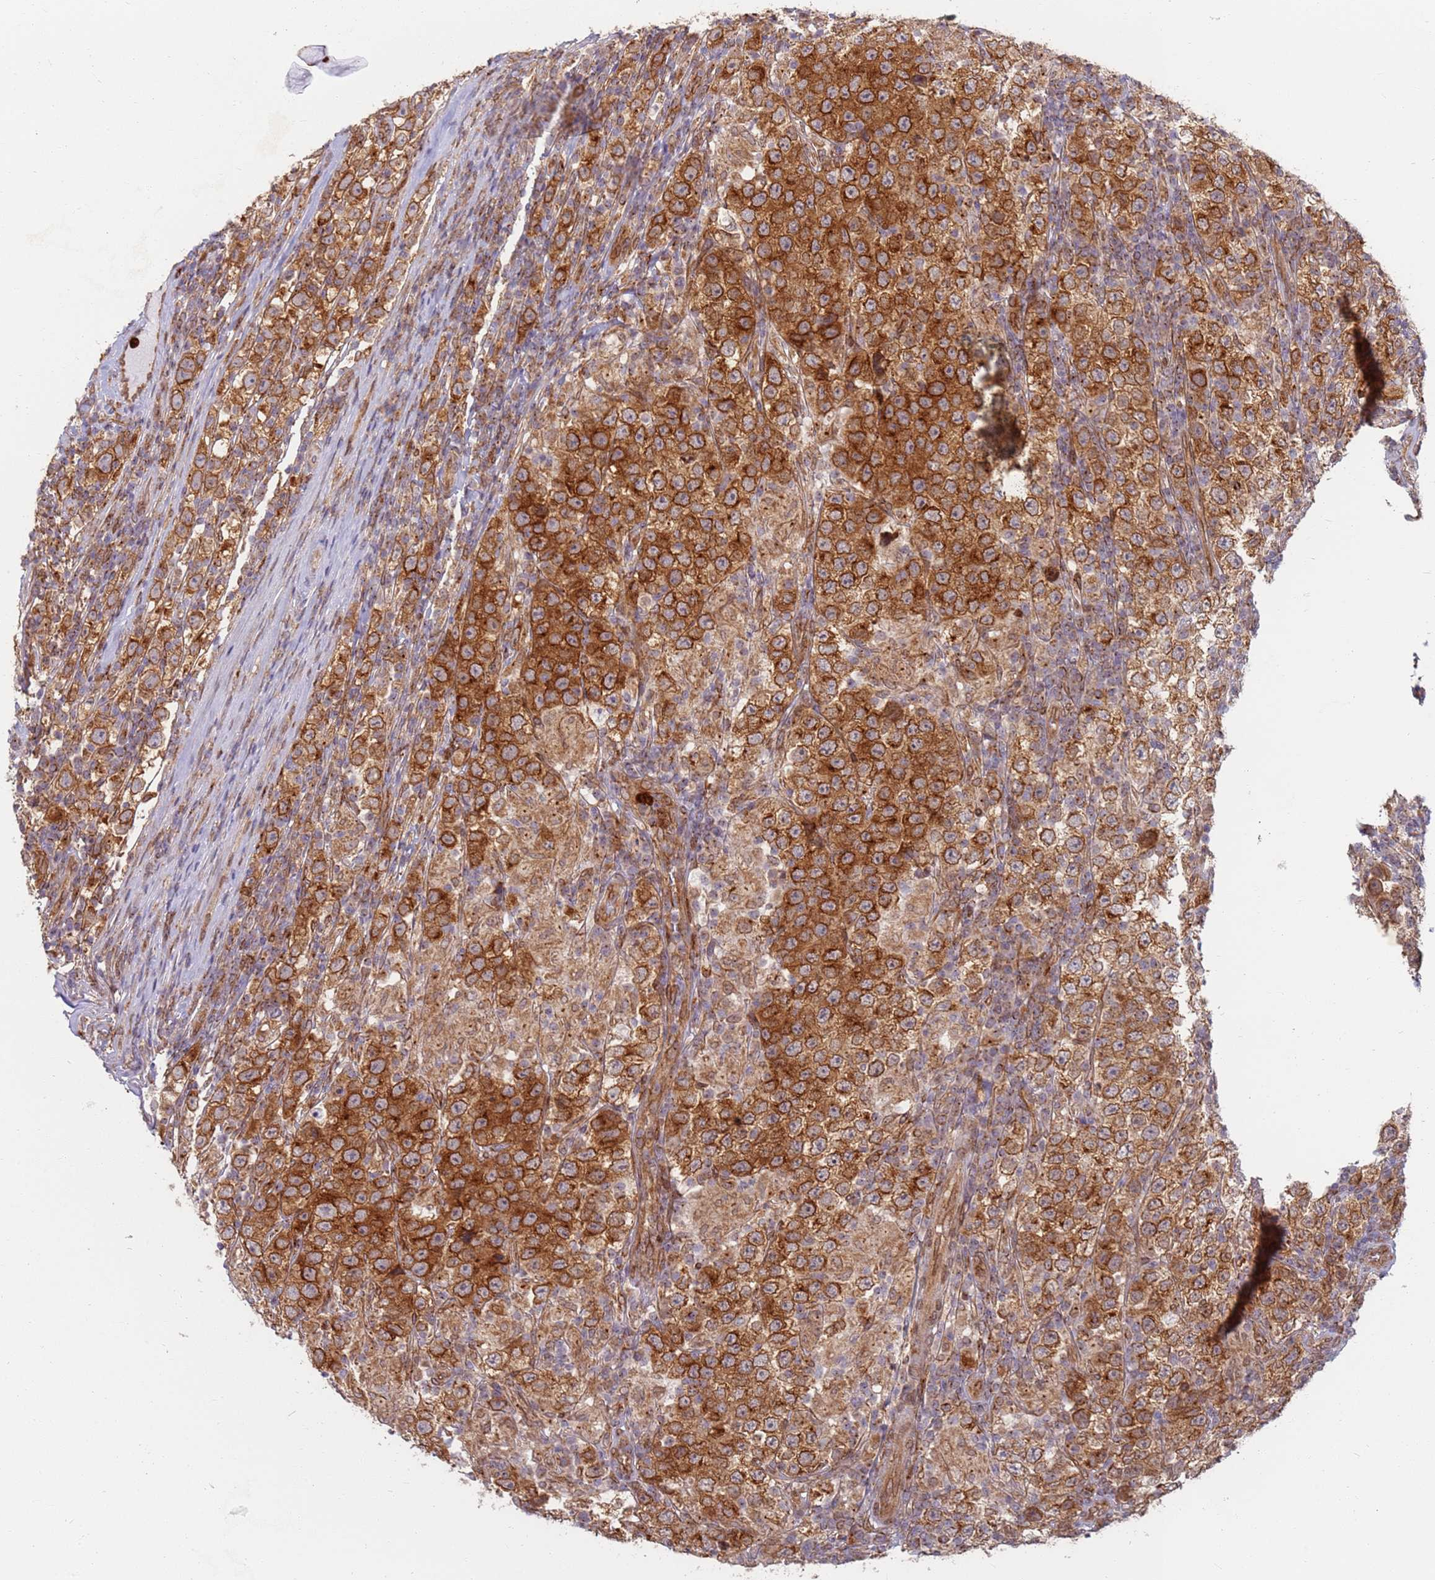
{"staining": {"intensity": "strong", "quantity": ">75%", "location": "cytoplasmic/membranous"}, "tissue": "testis cancer", "cell_type": "Tumor cells", "image_type": "cancer", "snomed": [{"axis": "morphology", "description": "Normal tissue, NOS"}, {"axis": "morphology", "description": "Urothelial carcinoma, High grade"}, {"axis": "morphology", "description": "Seminoma, NOS"}, {"axis": "morphology", "description": "Carcinoma, Embryonal, NOS"}, {"axis": "topography", "description": "Urinary bladder"}, {"axis": "topography", "description": "Testis"}], "caption": "There is high levels of strong cytoplasmic/membranous positivity in tumor cells of testis cancer (seminoma), as demonstrated by immunohistochemical staining (brown color).", "gene": "CEP170", "patient": {"sex": "male", "age": 41}}